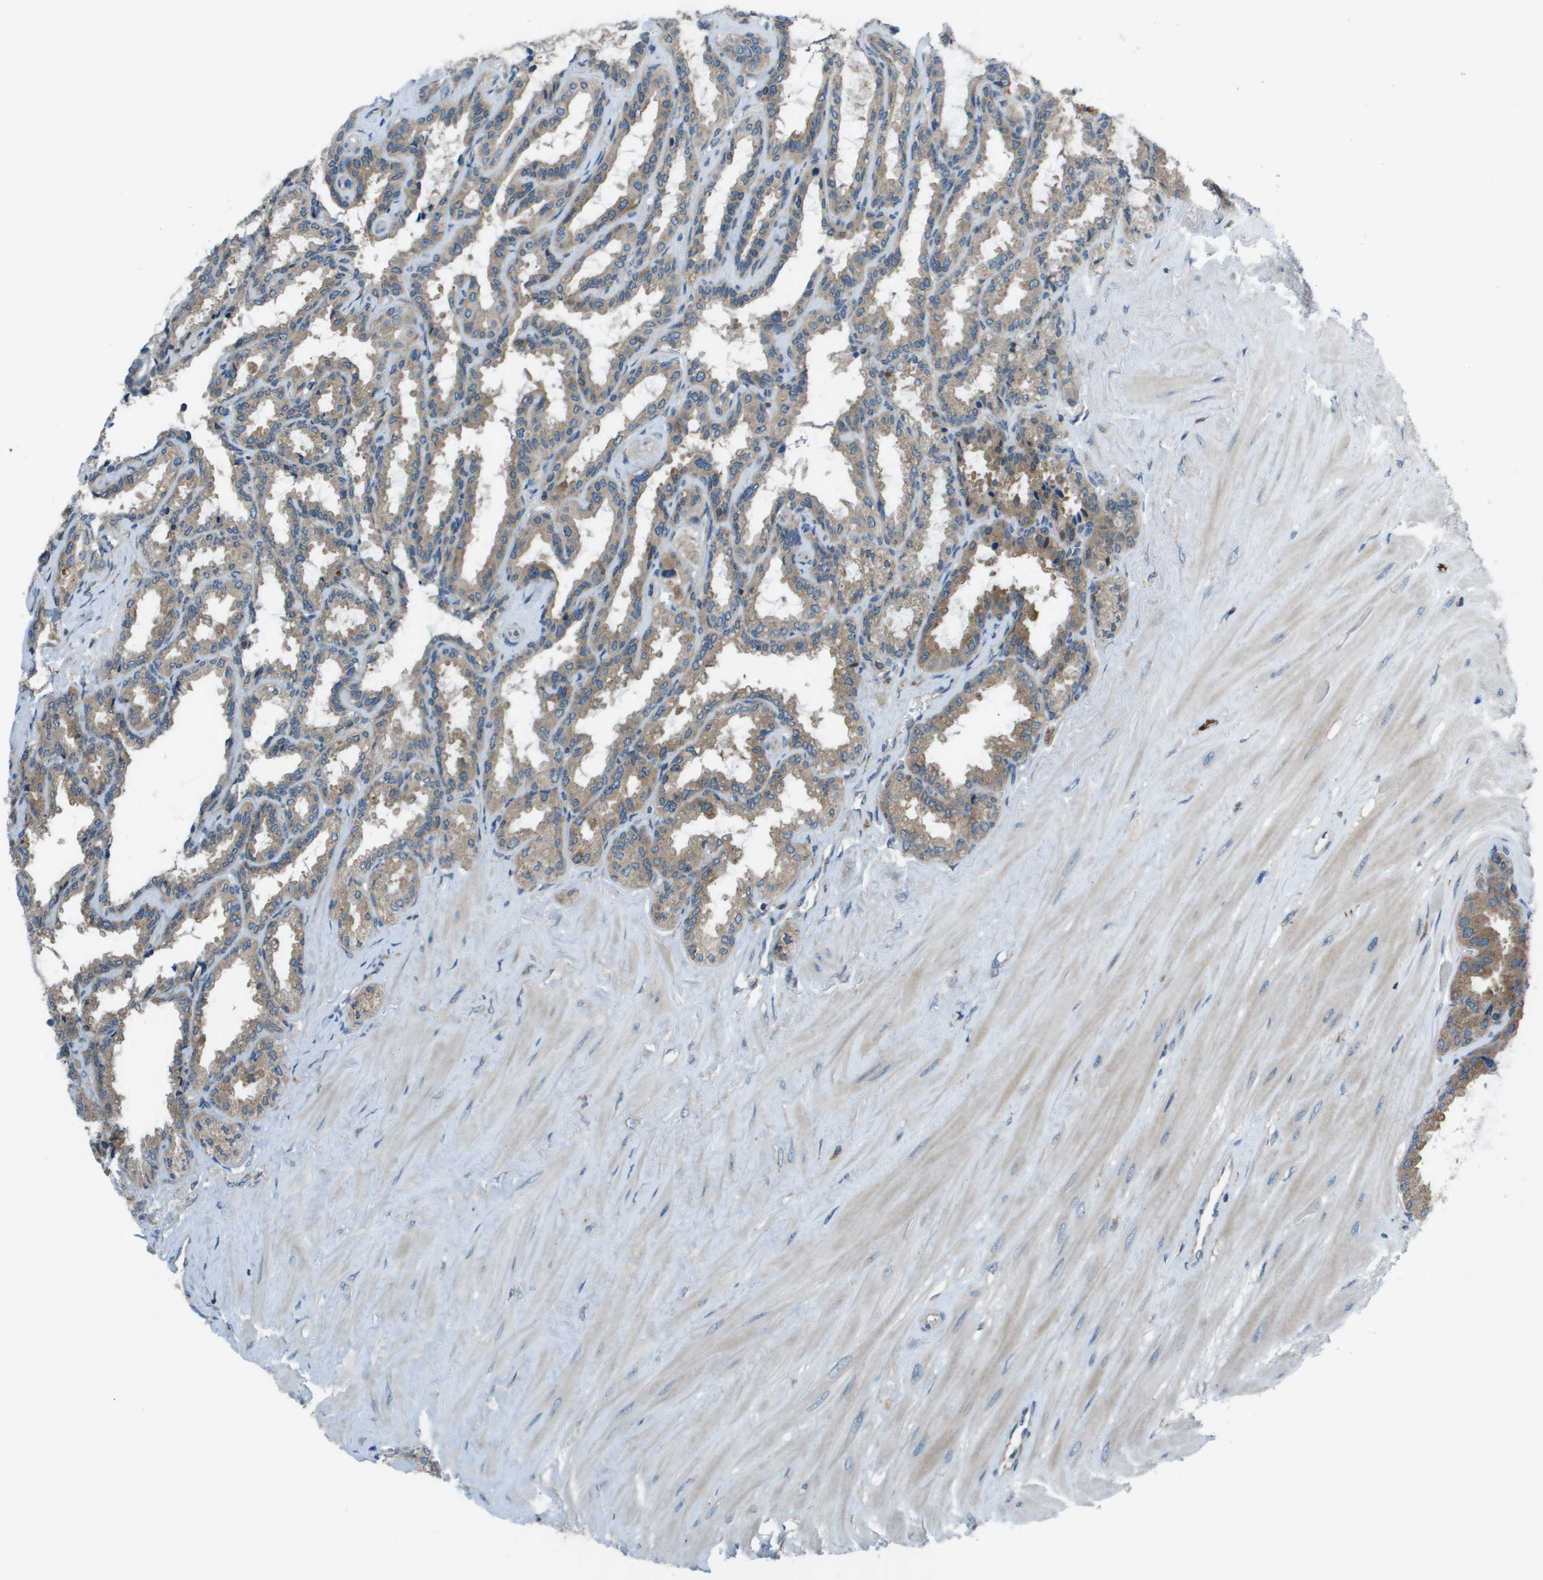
{"staining": {"intensity": "moderate", "quantity": ">75%", "location": "cytoplasmic/membranous"}, "tissue": "seminal vesicle", "cell_type": "Glandular cells", "image_type": "normal", "snomed": [{"axis": "morphology", "description": "Normal tissue, NOS"}, {"axis": "topography", "description": "Seminal veicle"}], "caption": "Glandular cells exhibit medium levels of moderate cytoplasmic/membranous positivity in approximately >75% of cells in benign seminal vesicle. (Brightfield microscopy of DAB IHC at high magnification).", "gene": "ARFGAP2", "patient": {"sex": "male", "age": 46}}